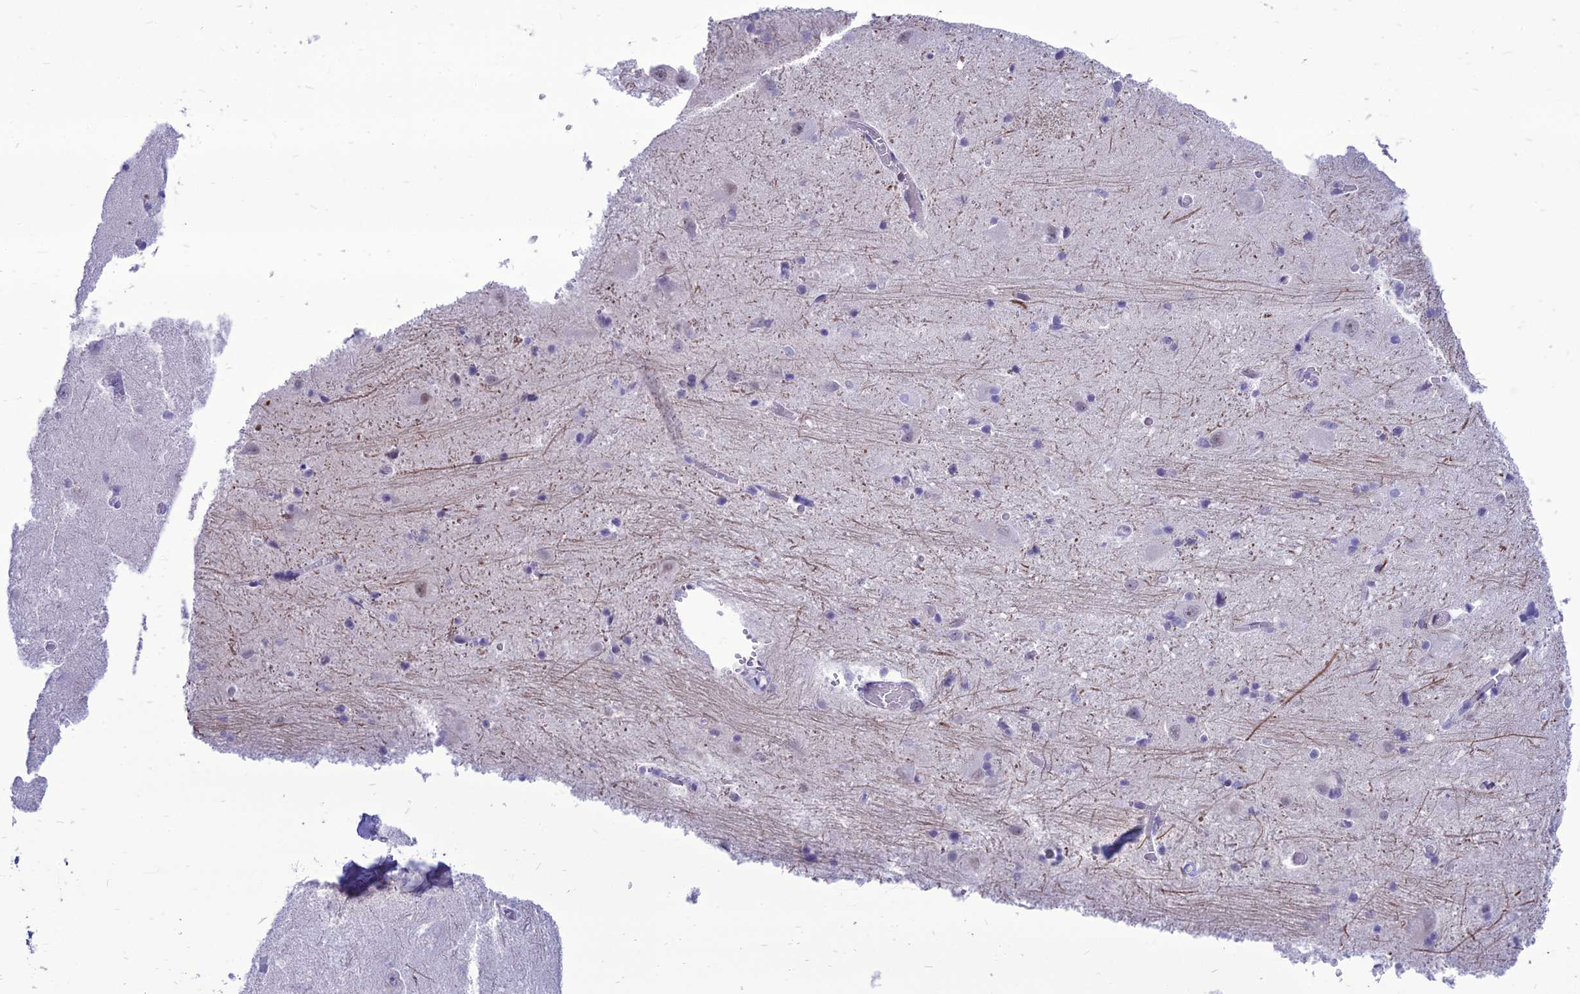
{"staining": {"intensity": "negative", "quantity": "none", "location": "none"}, "tissue": "caudate", "cell_type": "Glial cells", "image_type": "normal", "snomed": [{"axis": "morphology", "description": "Normal tissue, NOS"}, {"axis": "topography", "description": "Lateral ventricle wall"}], "caption": "An immunohistochemistry image of normal caudate is shown. There is no staining in glial cells of caudate. The staining was performed using DAB to visualize the protein expression in brown, while the nuclei were stained in blue with hematoxylin (Magnification: 20x).", "gene": "DHX40", "patient": {"sex": "male", "age": 37}}